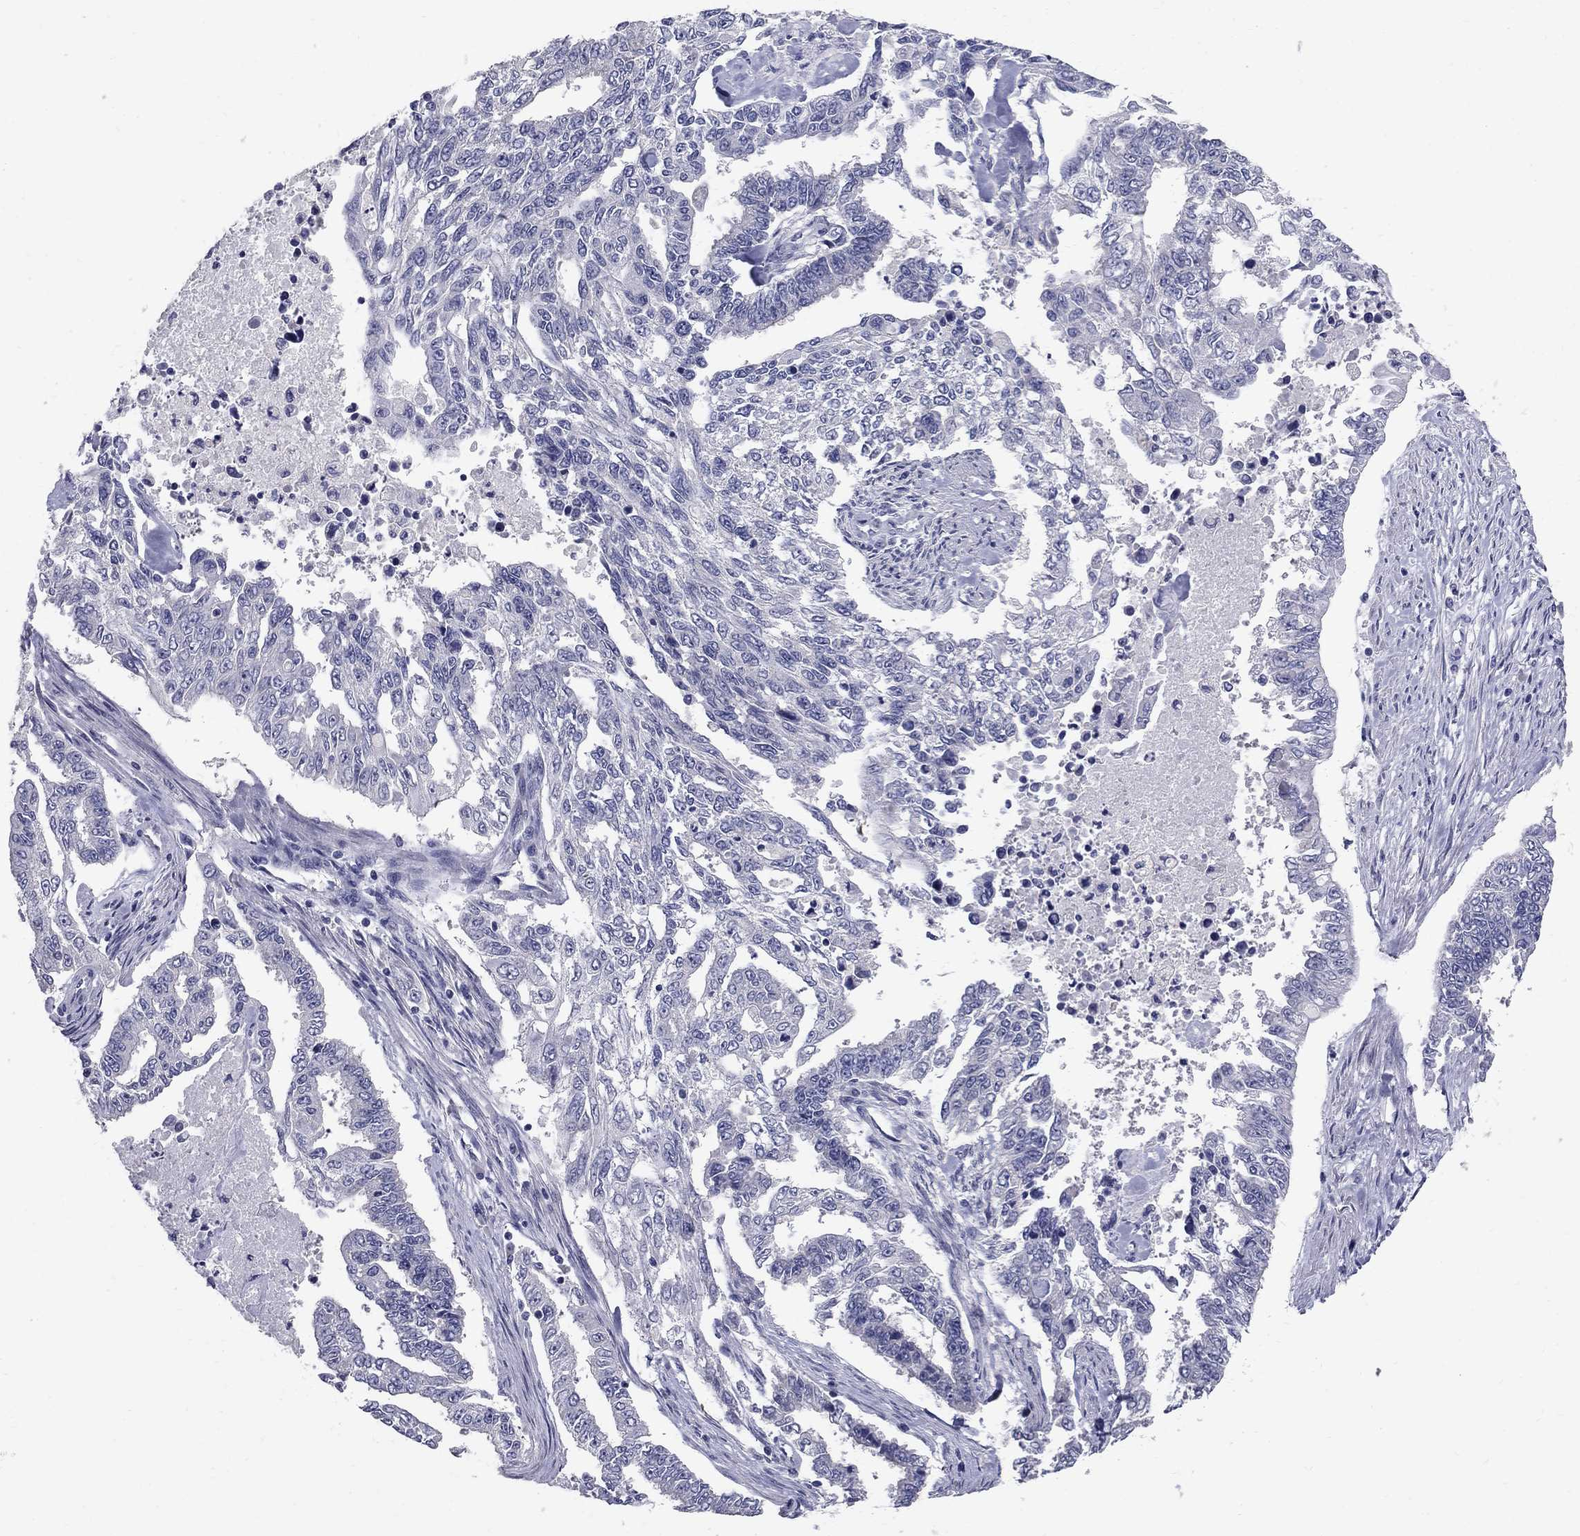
{"staining": {"intensity": "negative", "quantity": "none", "location": "none"}, "tissue": "endometrial cancer", "cell_type": "Tumor cells", "image_type": "cancer", "snomed": [{"axis": "morphology", "description": "Adenocarcinoma, NOS"}, {"axis": "topography", "description": "Uterus"}], "caption": "Micrograph shows no protein expression in tumor cells of adenocarcinoma (endometrial) tissue.", "gene": "TP53TG5", "patient": {"sex": "female", "age": 59}}